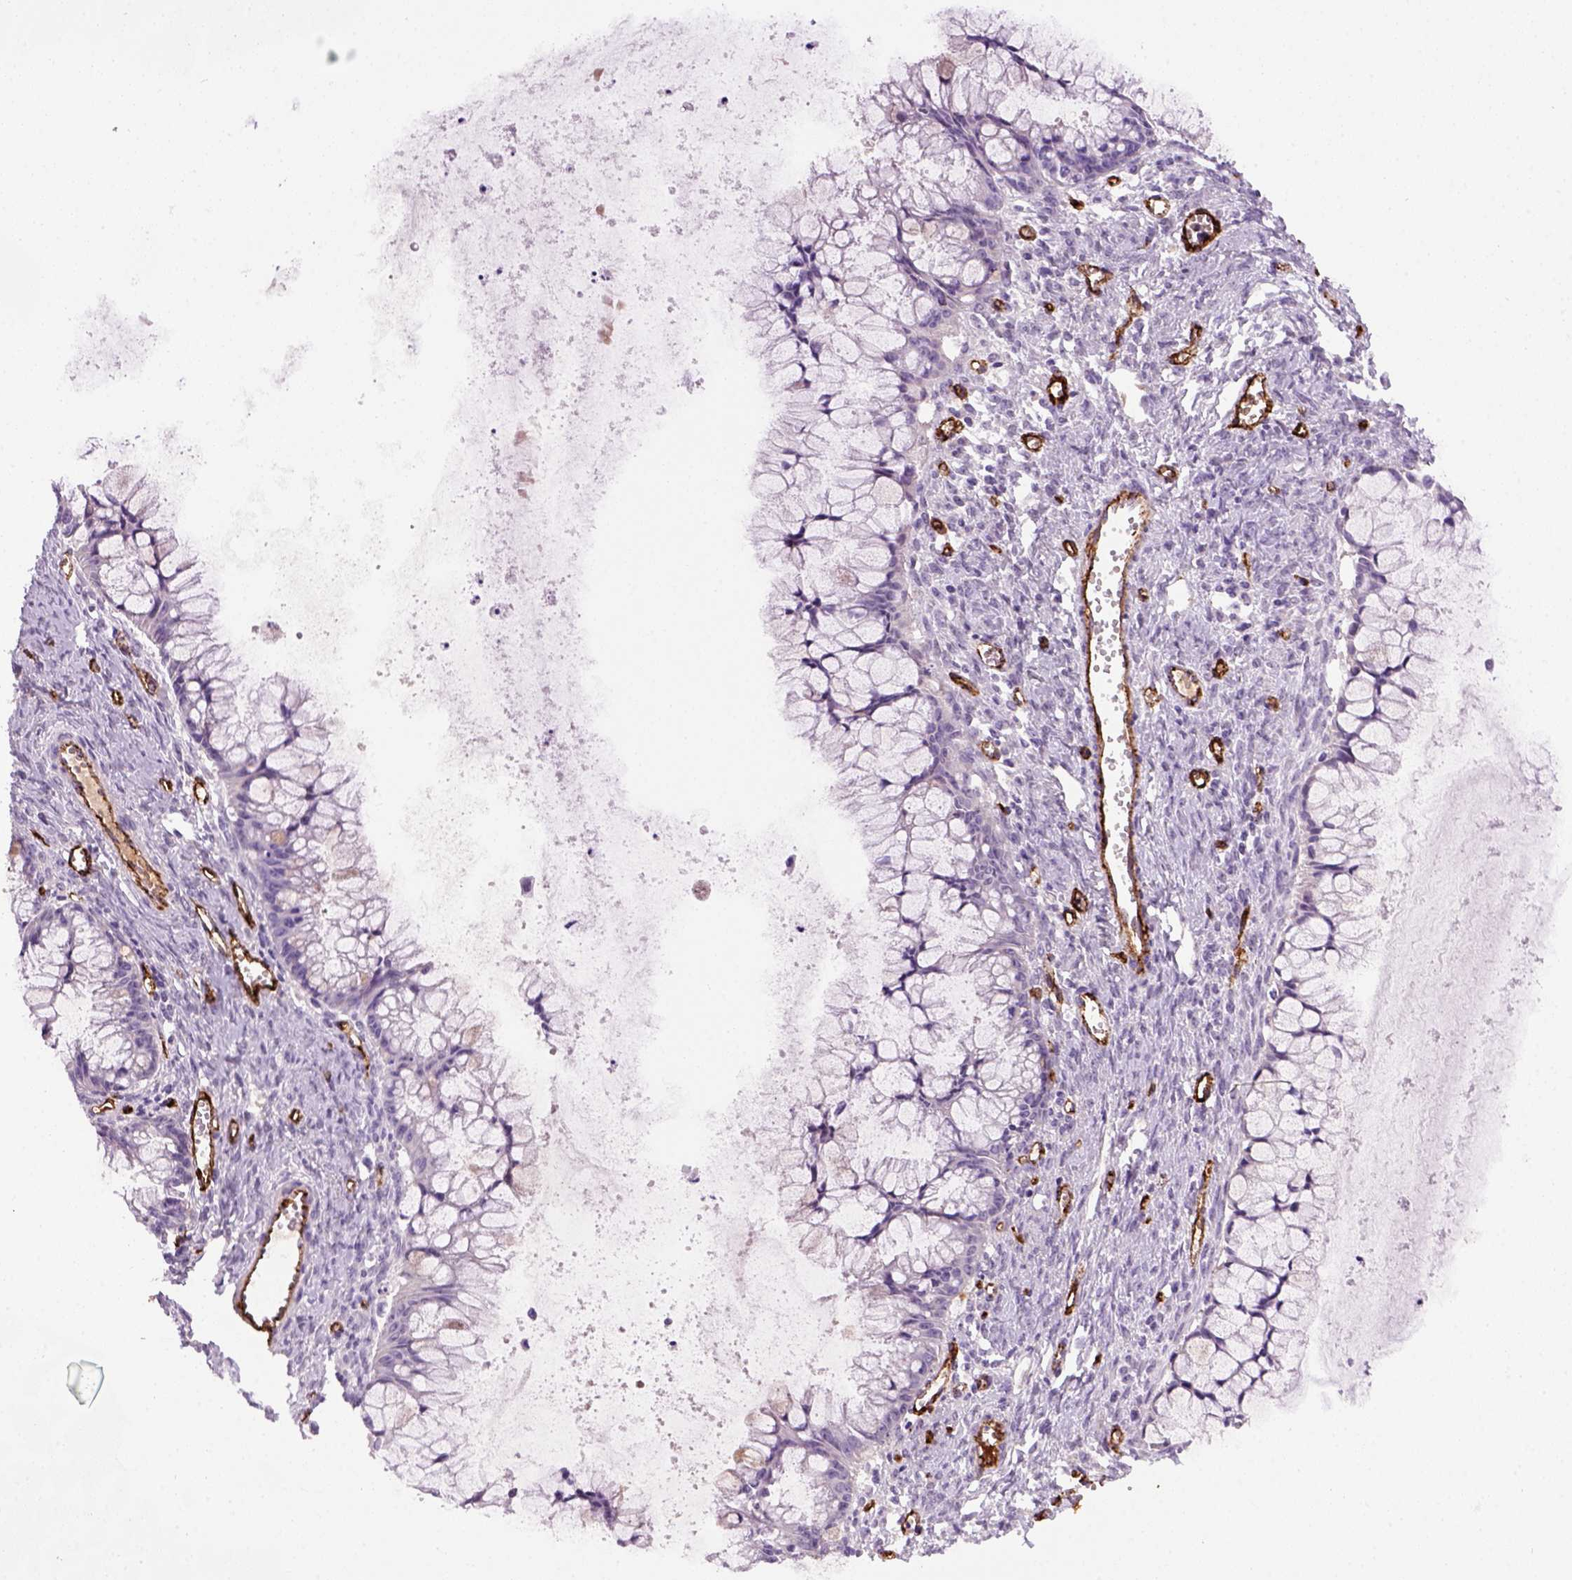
{"staining": {"intensity": "negative", "quantity": "none", "location": "none"}, "tissue": "ovarian cancer", "cell_type": "Tumor cells", "image_type": "cancer", "snomed": [{"axis": "morphology", "description": "Cystadenocarcinoma, mucinous, NOS"}, {"axis": "topography", "description": "Ovary"}], "caption": "Immunohistochemistry image of neoplastic tissue: mucinous cystadenocarcinoma (ovarian) stained with DAB (3,3'-diaminobenzidine) shows no significant protein positivity in tumor cells.", "gene": "VWF", "patient": {"sex": "female", "age": 41}}